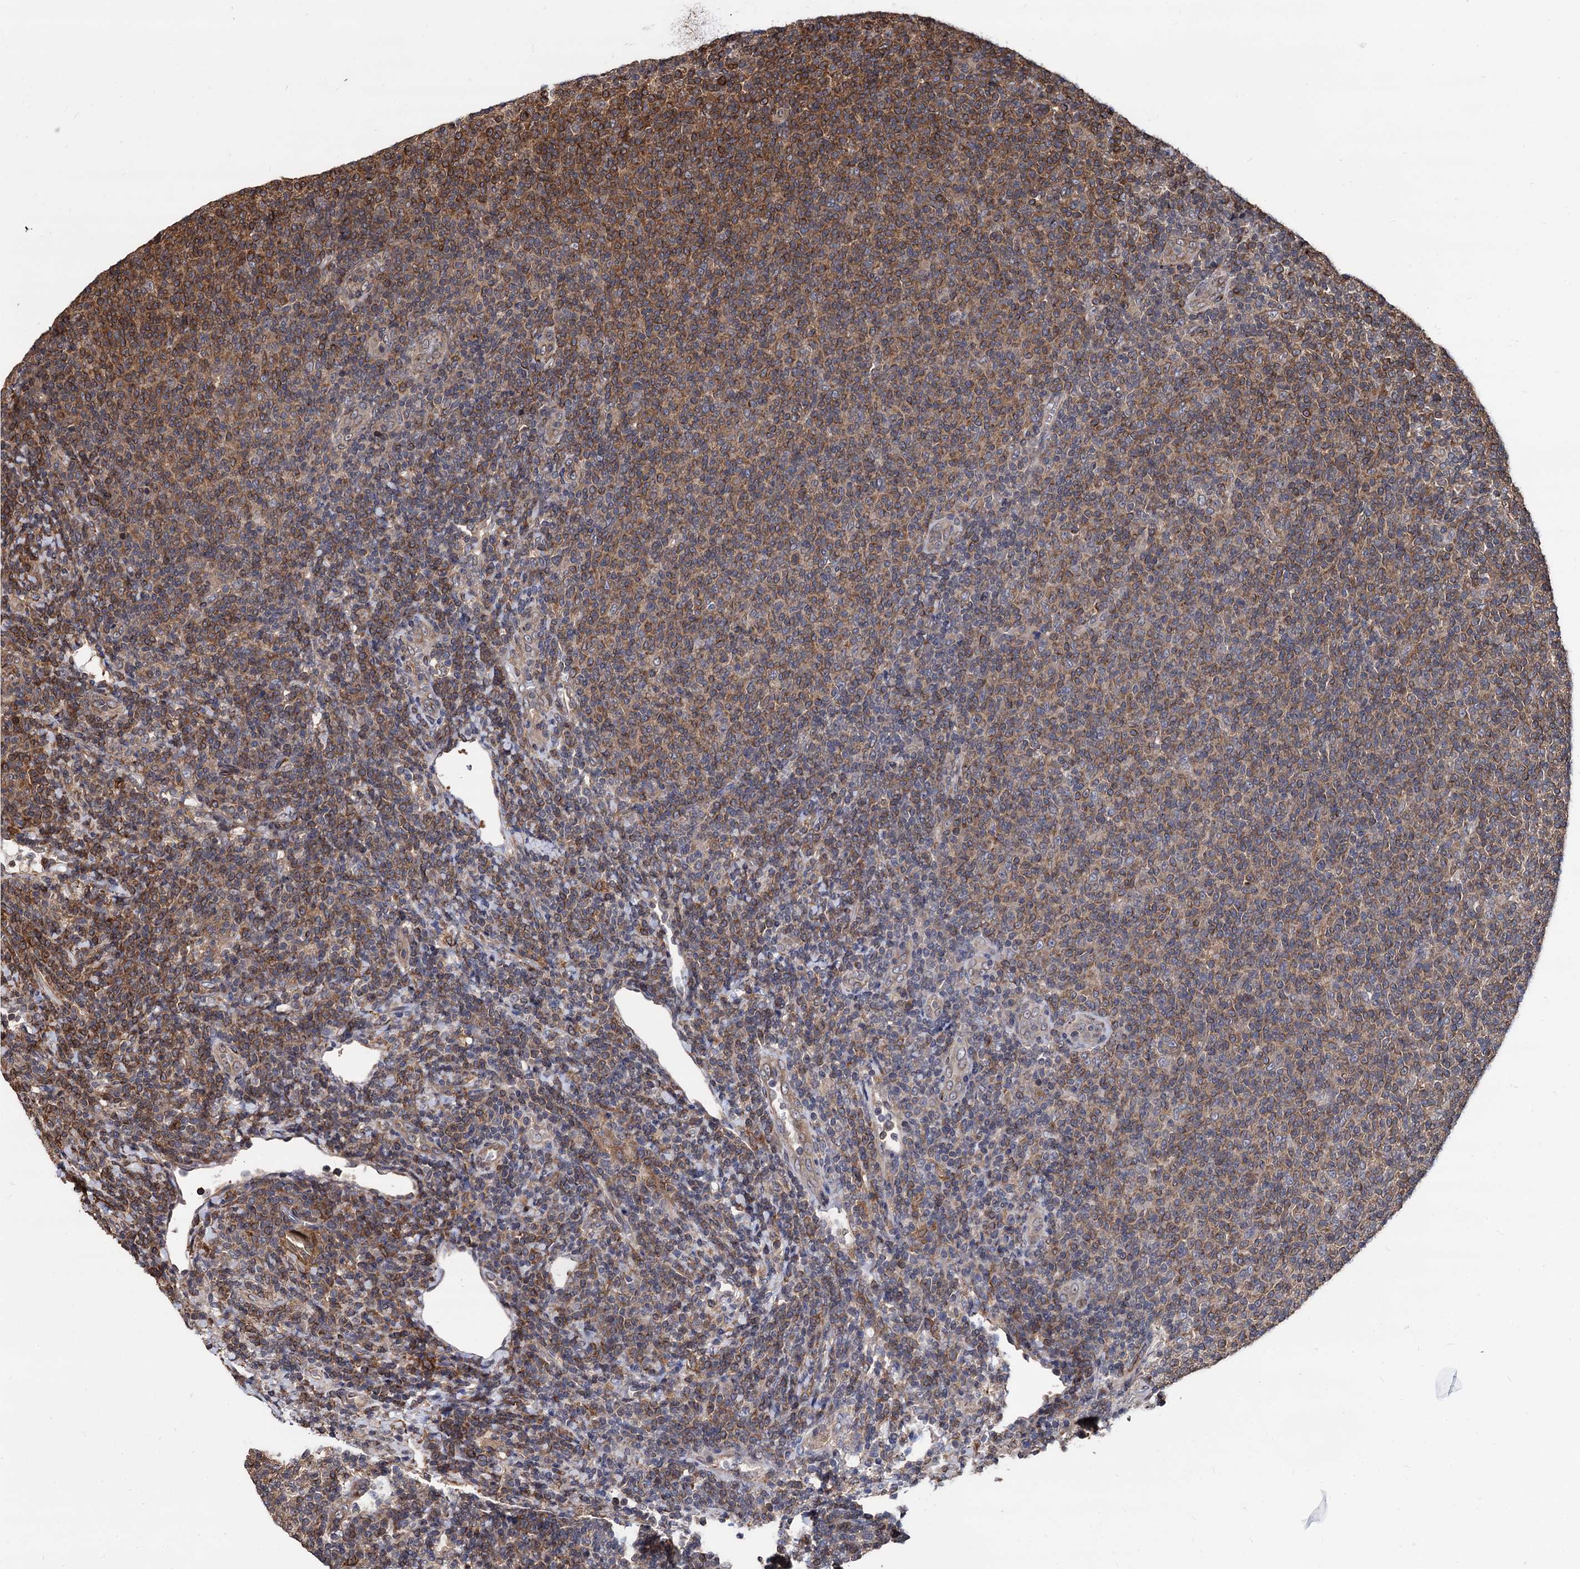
{"staining": {"intensity": "moderate", "quantity": "25%-75%", "location": "cytoplasmic/membranous"}, "tissue": "lymphoma", "cell_type": "Tumor cells", "image_type": "cancer", "snomed": [{"axis": "morphology", "description": "Malignant lymphoma, non-Hodgkin's type, Low grade"}, {"axis": "topography", "description": "Lymph node"}], "caption": "Low-grade malignant lymphoma, non-Hodgkin's type stained with DAB (3,3'-diaminobenzidine) immunohistochemistry (IHC) reveals medium levels of moderate cytoplasmic/membranous positivity in approximately 25%-75% of tumor cells. (Brightfield microscopy of DAB IHC at high magnification).", "gene": "ANKRD12", "patient": {"sex": "male", "age": 66}}